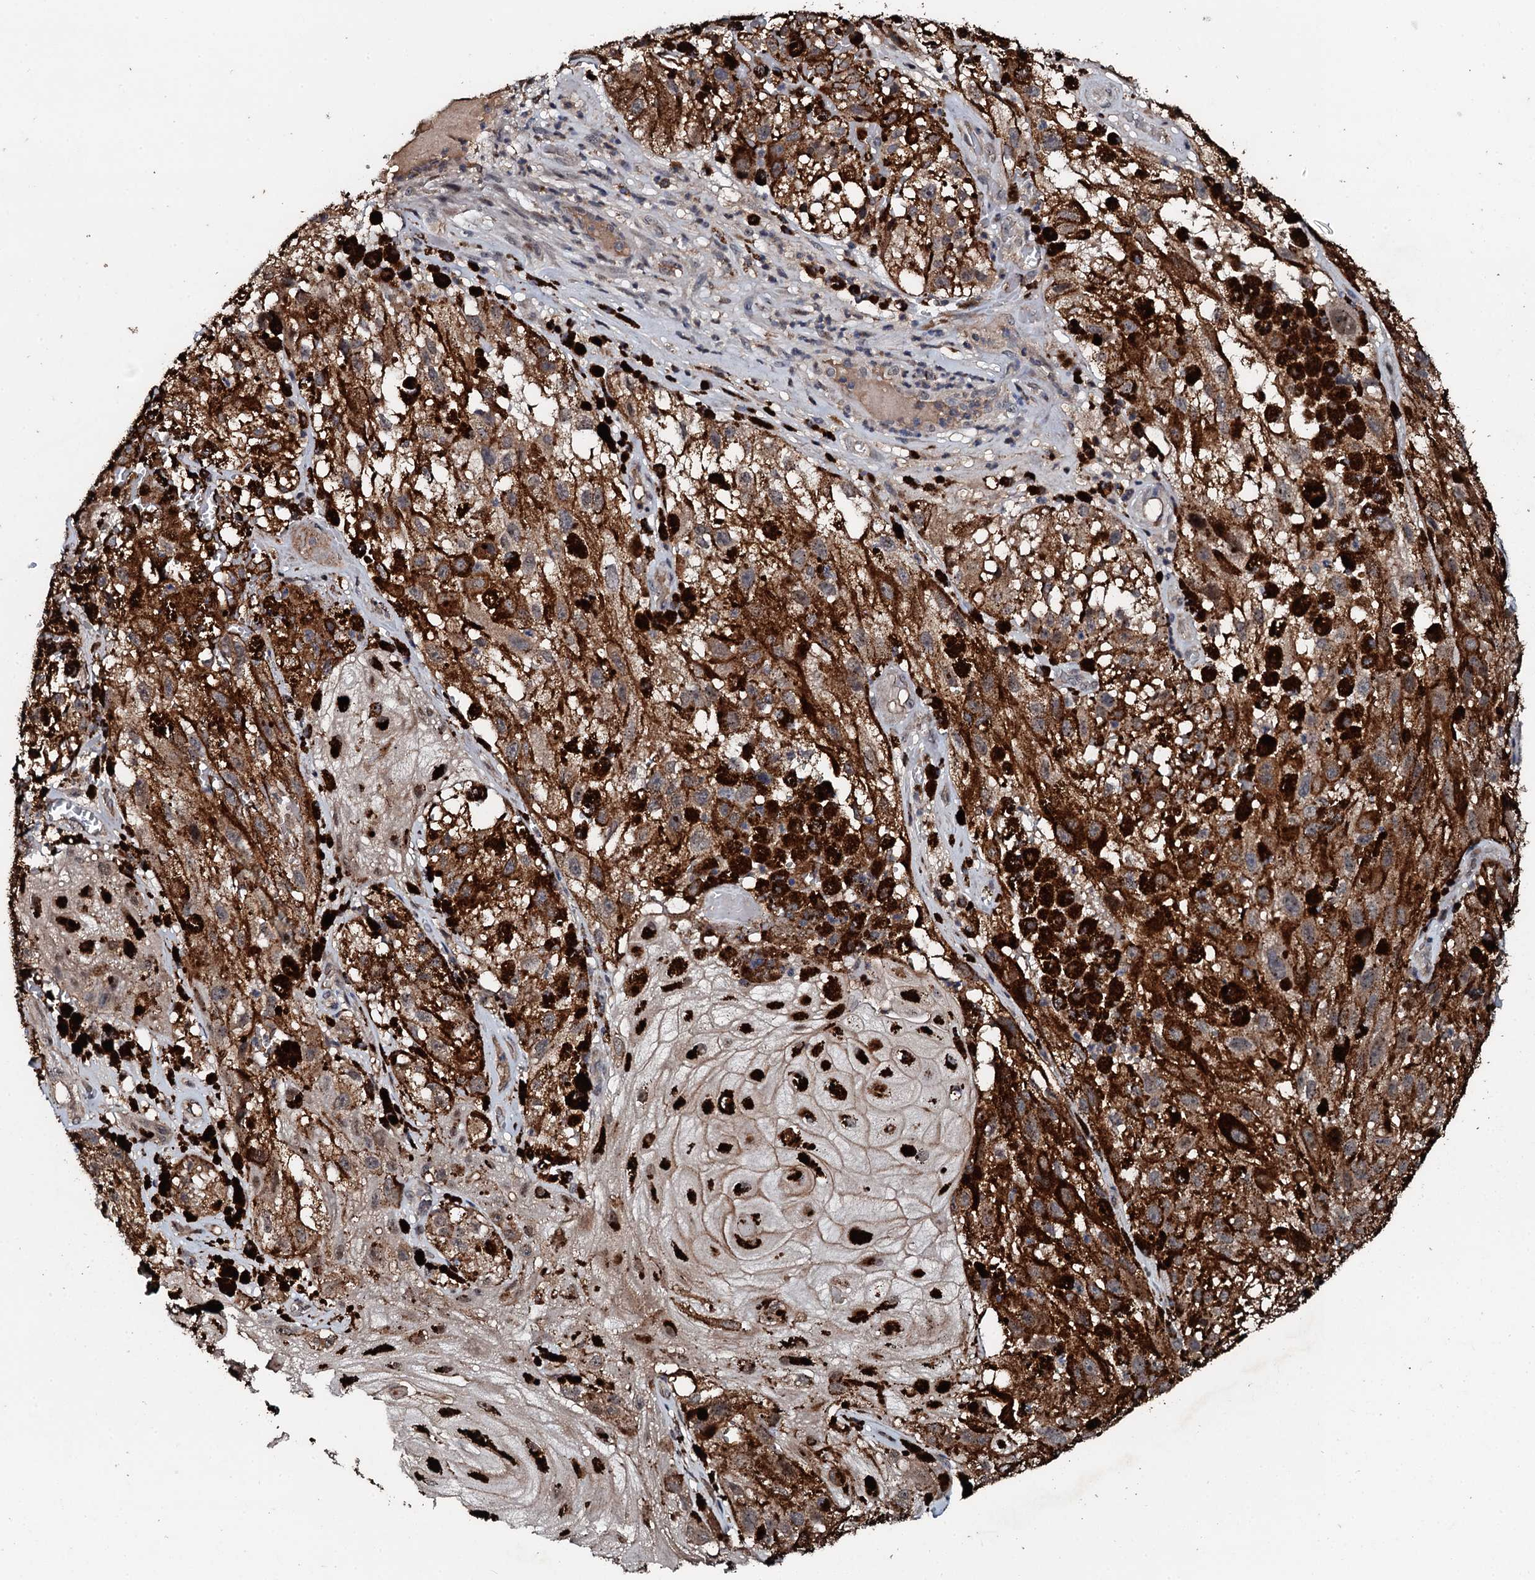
{"staining": {"intensity": "strong", "quantity": "25%-75%", "location": "cytoplasmic/membranous,nuclear"}, "tissue": "melanoma", "cell_type": "Tumor cells", "image_type": "cancer", "snomed": [{"axis": "morphology", "description": "Malignant melanoma, NOS"}, {"axis": "topography", "description": "Skin"}], "caption": "An immunohistochemistry (IHC) image of tumor tissue is shown. Protein staining in brown labels strong cytoplasmic/membranous and nuclear positivity in melanoma within tumor cells.", "gene": "FLYWCH1", "patient": {"sex": "male", "age": 88}}